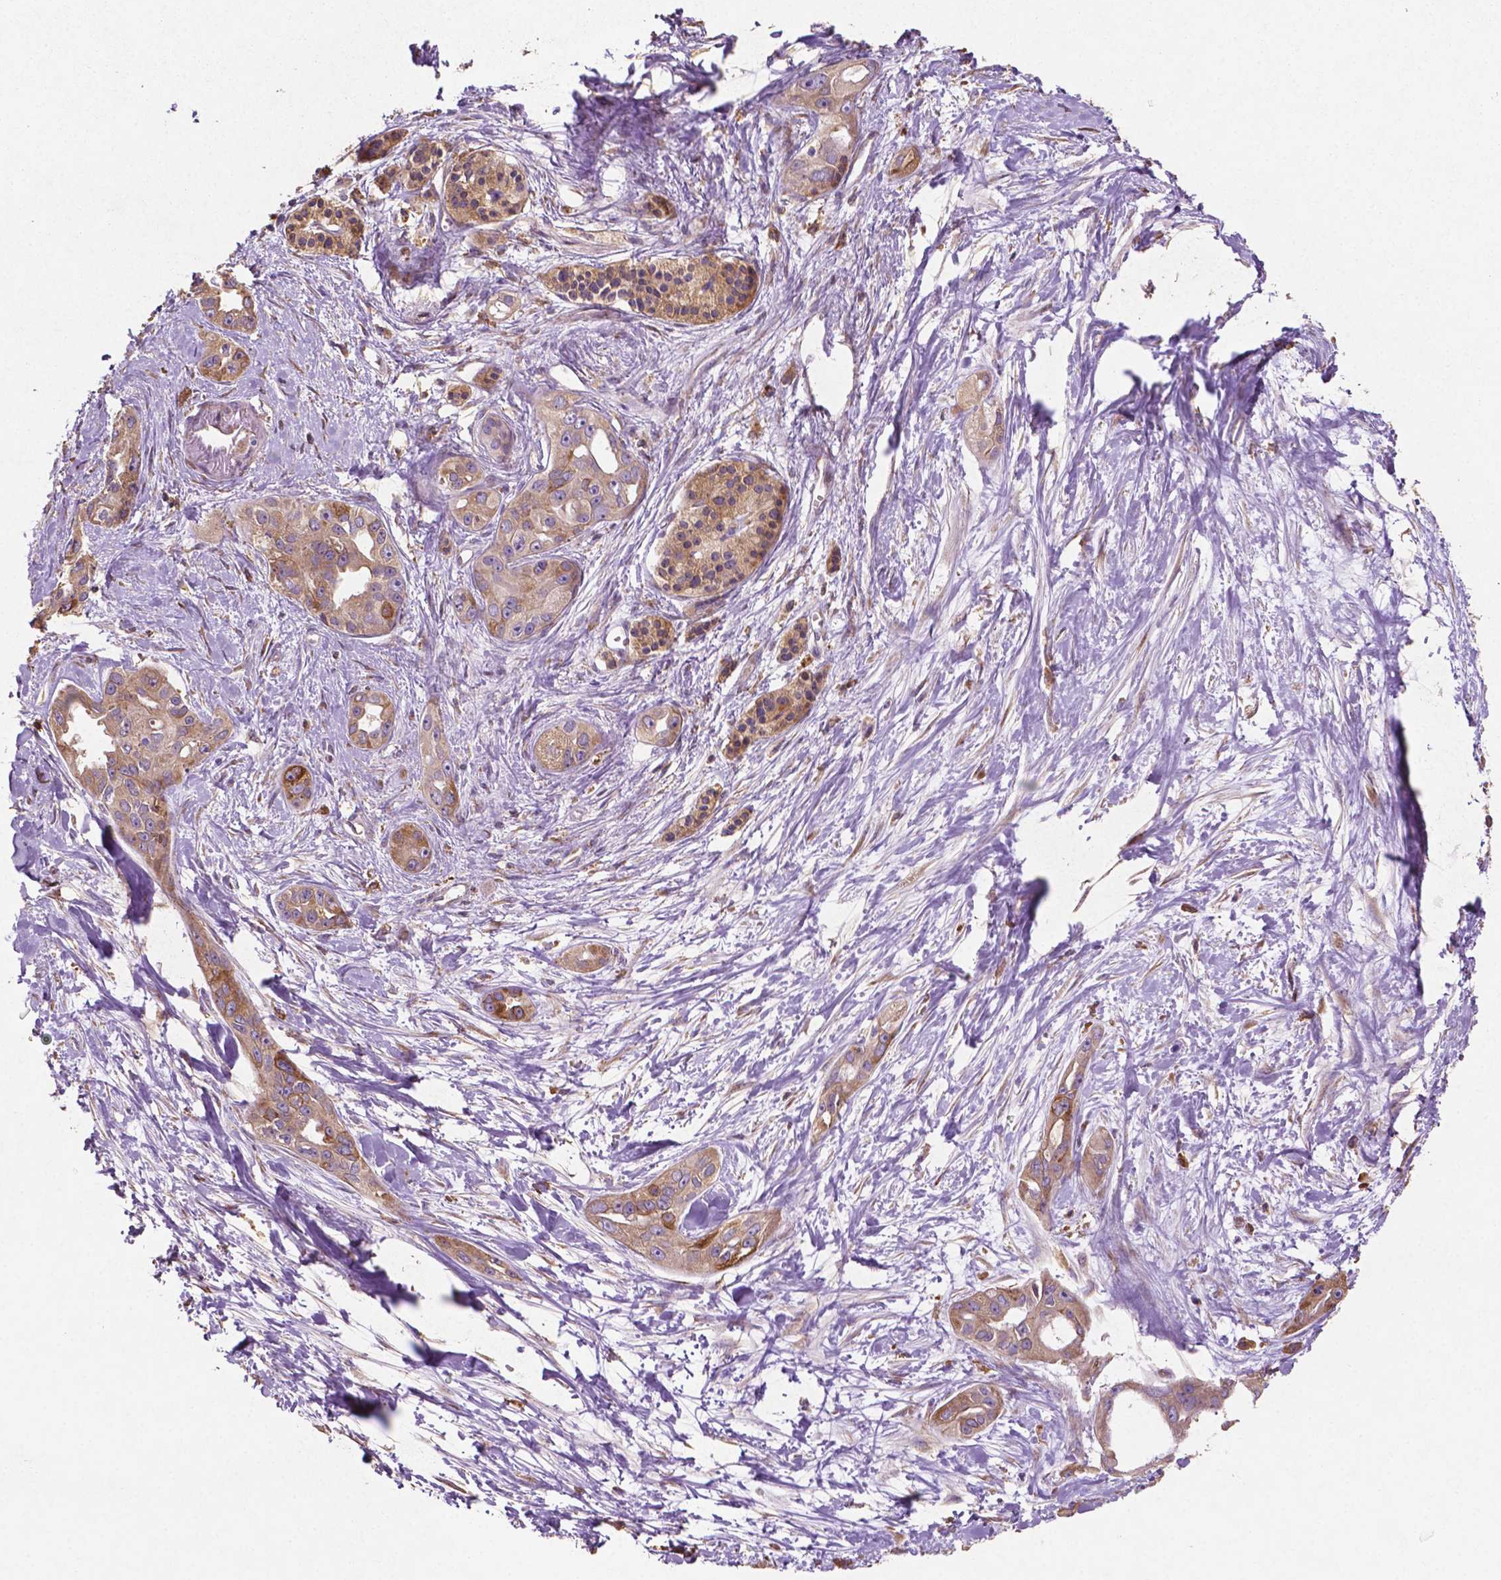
{"staining": {"intensity": "moderate", "quantity": ">75%", "location": "cytoplasmic/membranous"}, "tissue": "pancreatic cancer", "cell_type": "Tumor cells", "image_type": "cancer", "snomed": [{"axis": "morphology", "description": "Adenocarcinoma, NOS"}, {"axis": "topography", "description": "Pancreas"}], "caption": "High-power microscopy captured an immunohistochemistry micrograph of pancreatic cancer (adenocarcinoma), revealing moderate cytoplasmic/membranous expression in about >75% of tumor cells. Using DAB (3,3'-diaminobenzidine) (brown) and hematoxylin (blue) stains, captured at high magnification using brightfield microscopy.", "gene": "MBTPS1", "patient": {"sex": "female", "age": 50}}